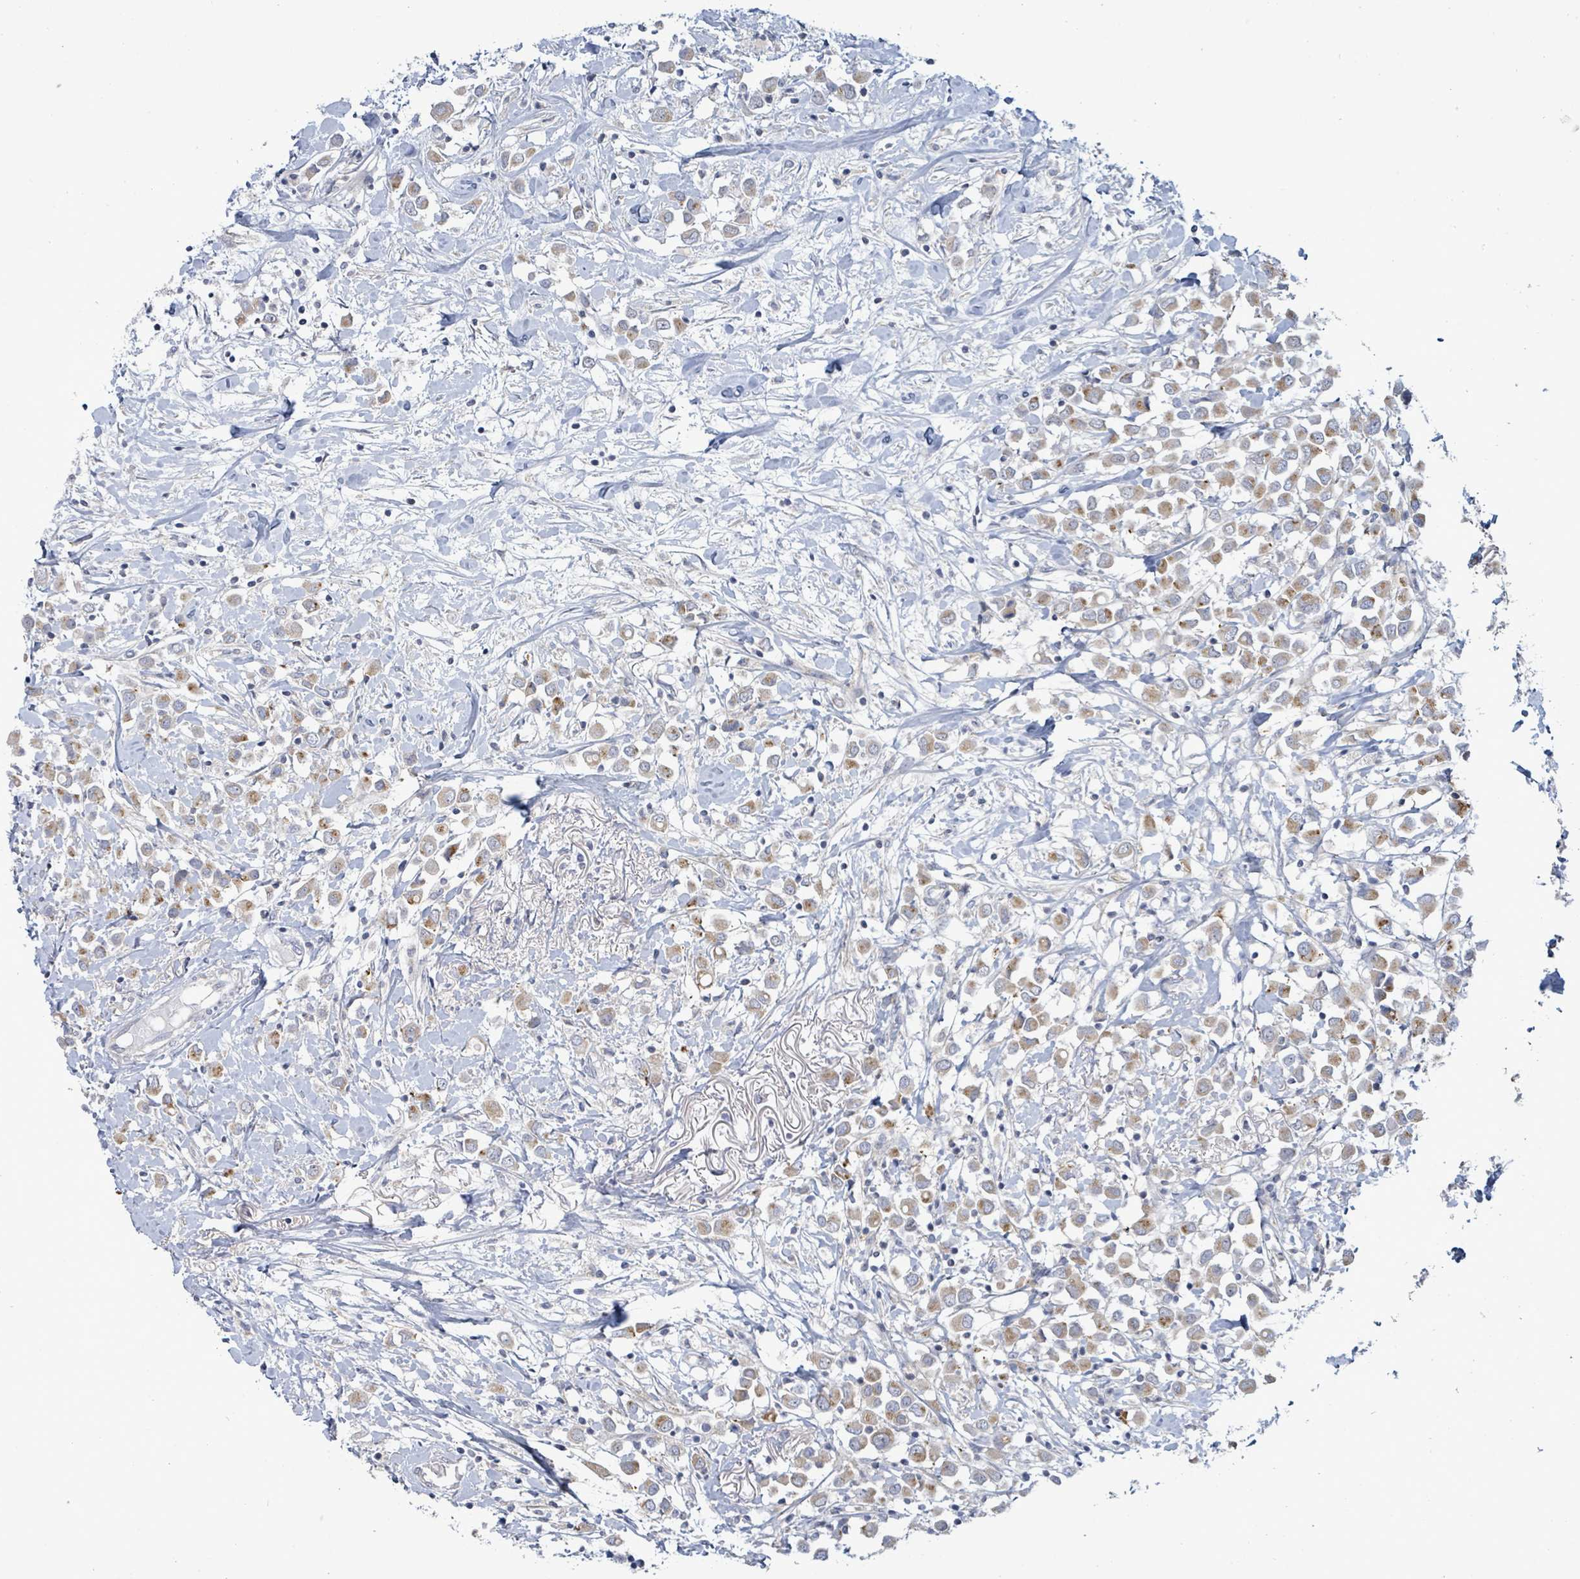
{"staining": {"intensity": "moderate", "quantity": ">75%", "location": "cytoplasmic/membranous"}, "tissue": "breast cancer", "cell_type": "Tumor cells", "image_type": "cancer", "snomed": [{"axis": "morphology", "description": "Duct carcinoma"}, {"axis": "topography", "description": "Breast"}], "caption": "Protein staining by immunohistochemistry exhibits moderate cytoplasmic/membranous expression in approximately >75% of tumor cells in breast cancer.", "gene": "ZFPM1", "patient": {"sex": "female", "age": 61}}